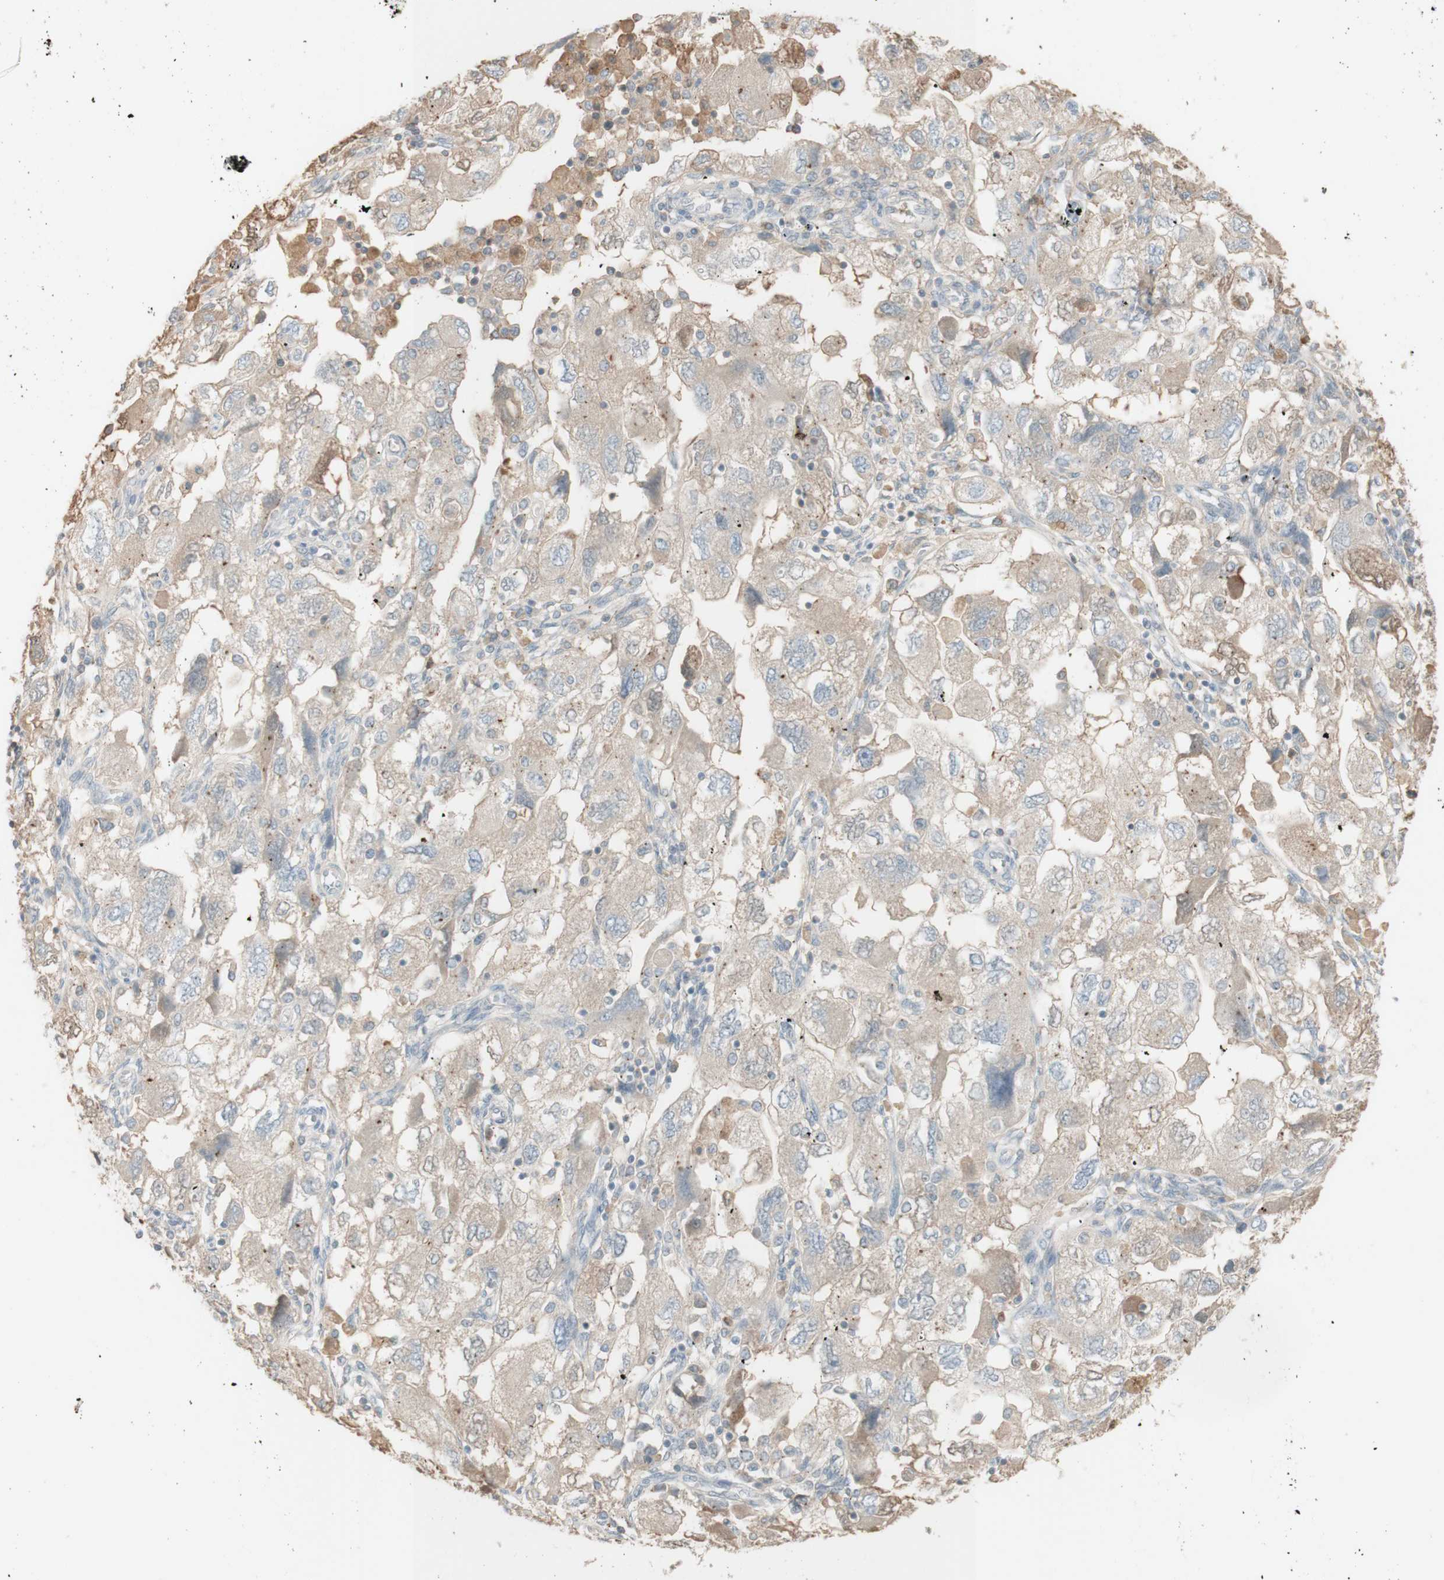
{"staining": {"intensity": "negative", "quantity": "none", "location": "none"}, "tissue": "ovarian cancer", "cell_type": "Tumor cells", "image_type": "cancer", "snomed": [{"axis": "morphology", "description": "Carcinoma, NOS"}, {"axis": "morphology", "description": "Cystadenocarcinoma, serous, NOS"}, {"axis": "topography", "description": "Ovary"}], "caption": "Immunohistochemistry (IHC) image of ovarian carcinoma stained for a protein (brown), which displays no expression in tumor cells.", "gene": "IFNG", "patient": {"sex": "female", "age": 69}}